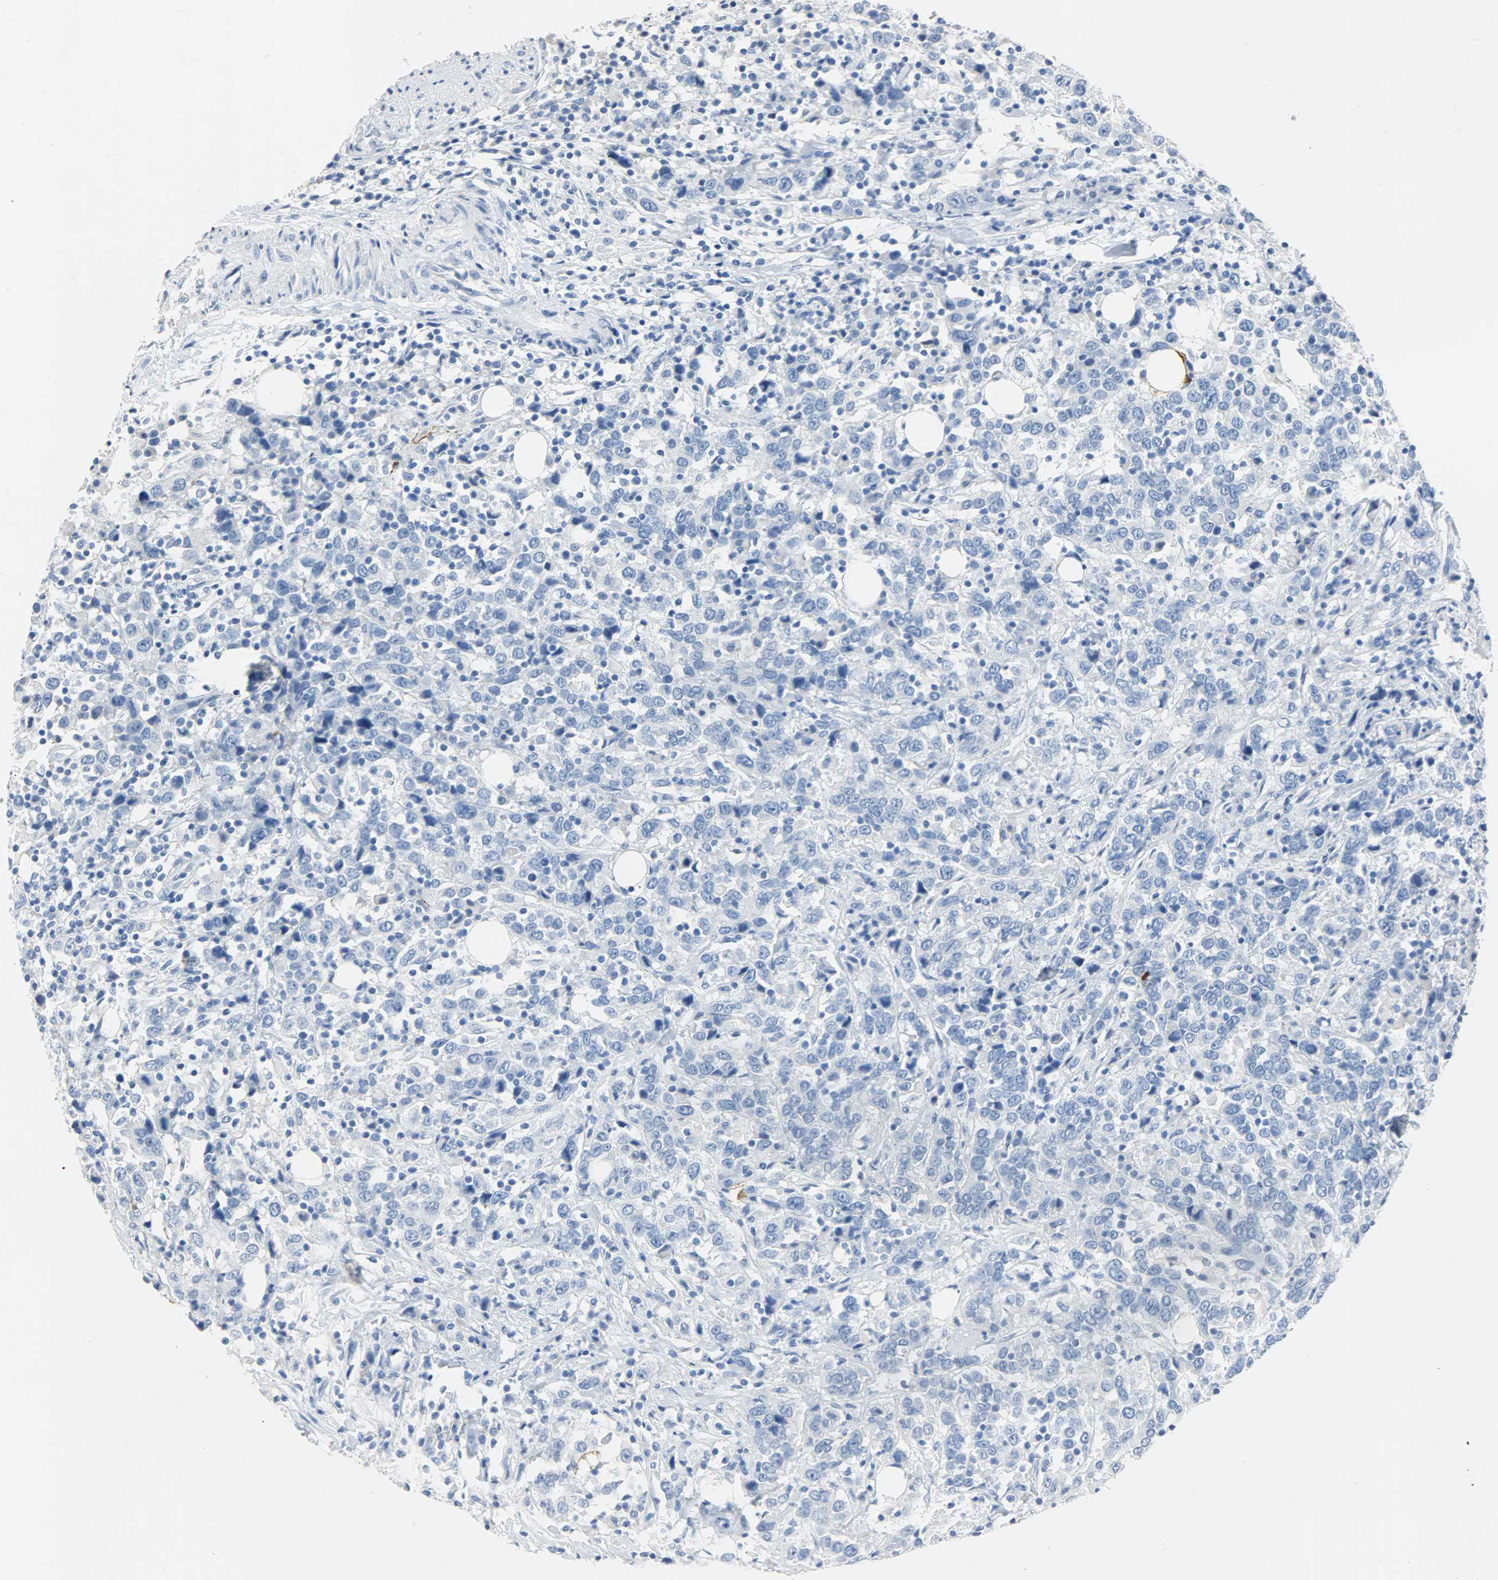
{"staining": {"intensity": "negative", "quantity": "none", "location": "none"}, "tissue": "urothelial cancer", "cell_type": "Tumor cells", "image_type": "cancer", "snomed": [{"axis": "morphology", "description": "Urothelial carcinoma, High grade"}, {"axis": "topography", "description": "Urinary bladder"}], "caption": "Tumor cells show no significant protein expression in urothelial cancer. (Immunohistochemistry (ihc), brightfield microscopy, high magnification).", "gene": "CA3", "patient": {"sex": "male", "age": 61}}